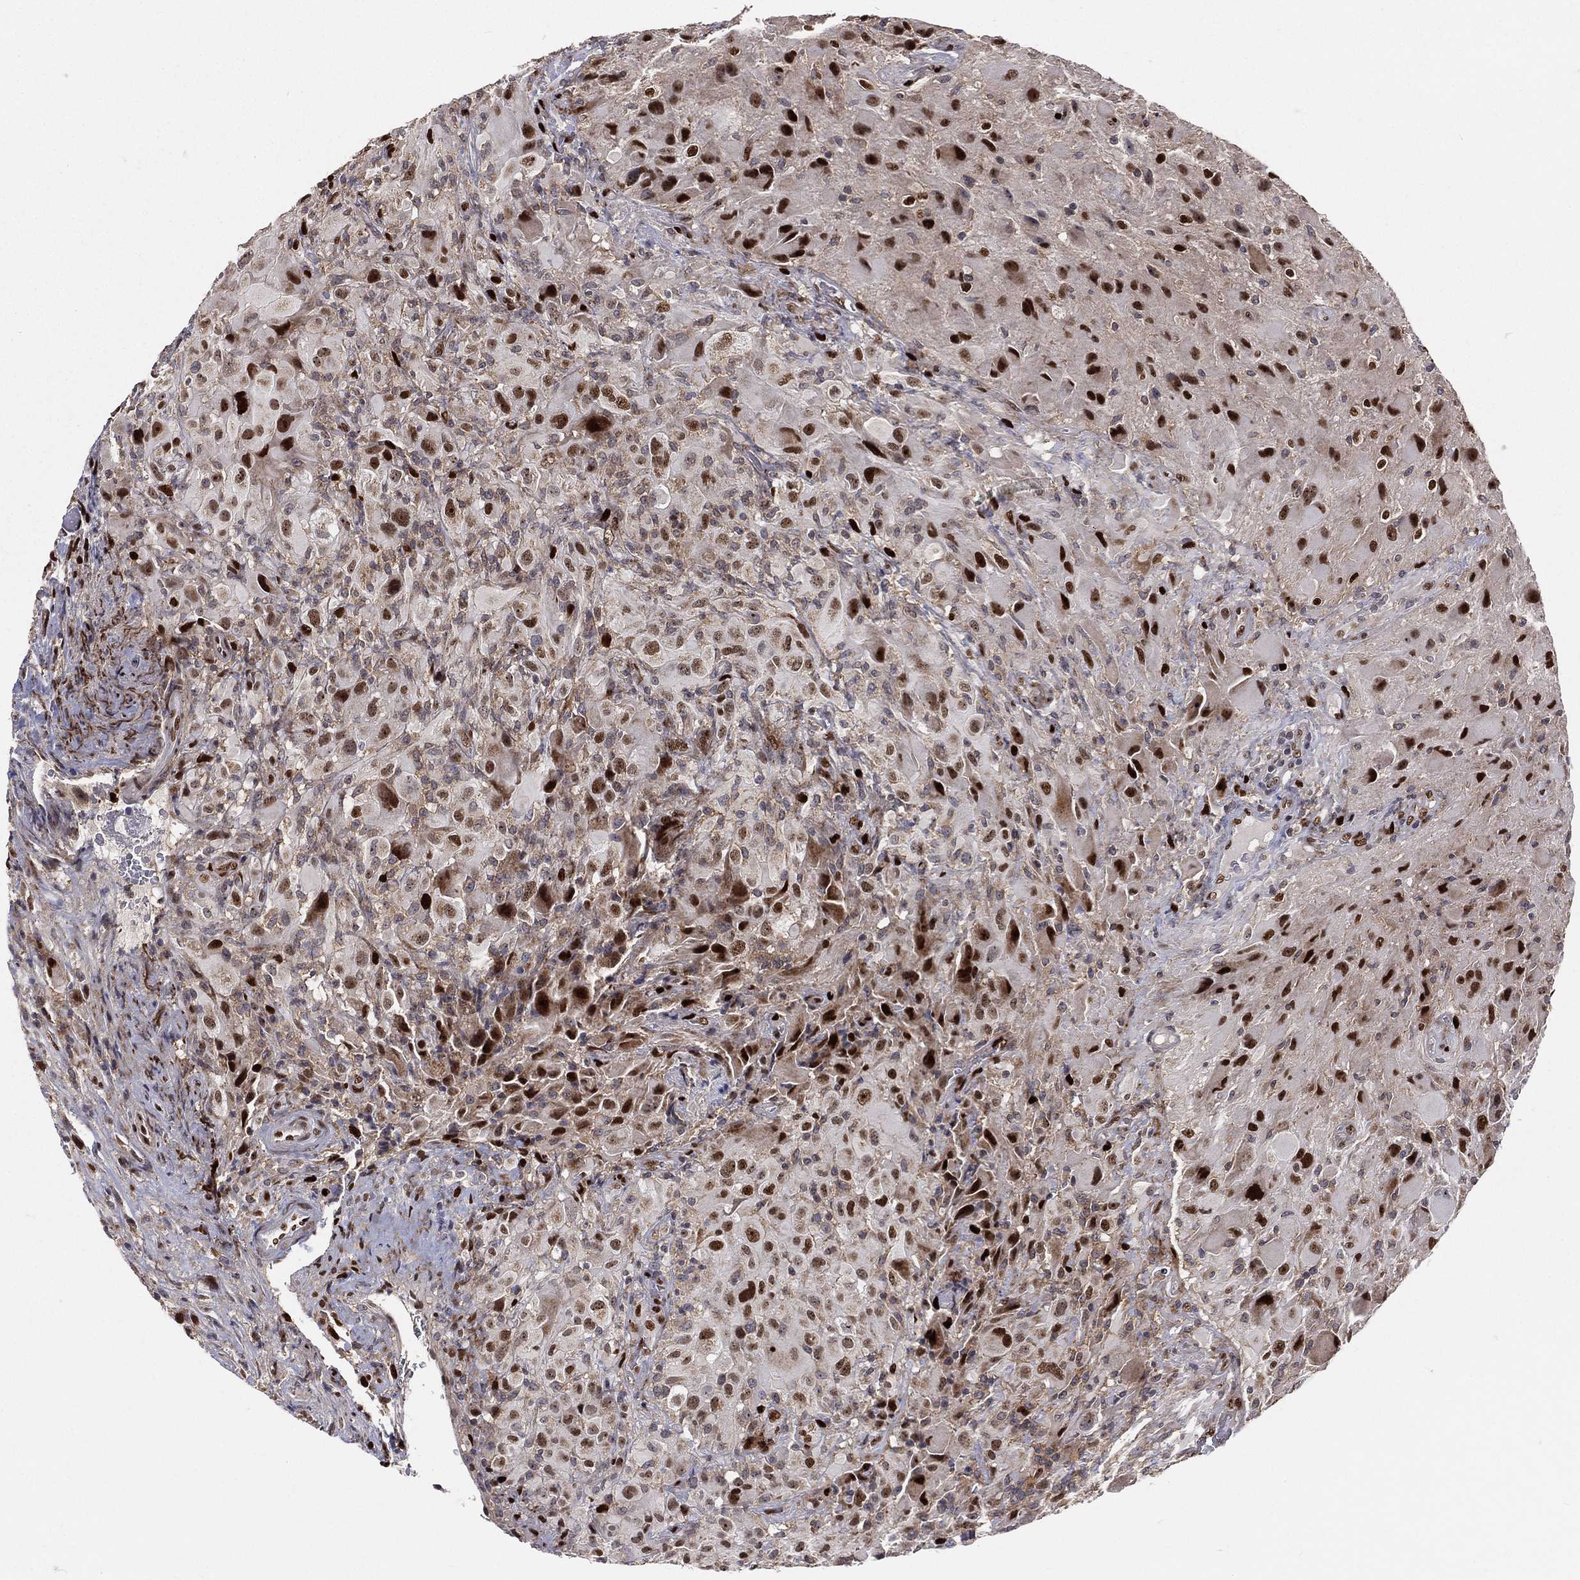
{"staining": {"intensity": "strong", "quantity": "25%-75%", "location": "nuclear"}, "tissue": "glioma", "cell_type": "Tumor cells", "image_type": "cancer", "snomed": [{"axis": "morphology", "description": "Glioma, malignant, High grade"}, {"axis": "topography", "description": "Cerebral cortex"}], "caption": "Glioma stained with DAB (3,3'-diaminobenzidine) immunohistochemistry (IHC) reveals high levels of strong nuclear staining in approximately 25%-75% of tumor cells.", "gene": "ZEB1", "patient": {"sex": "male", "age": 35}}